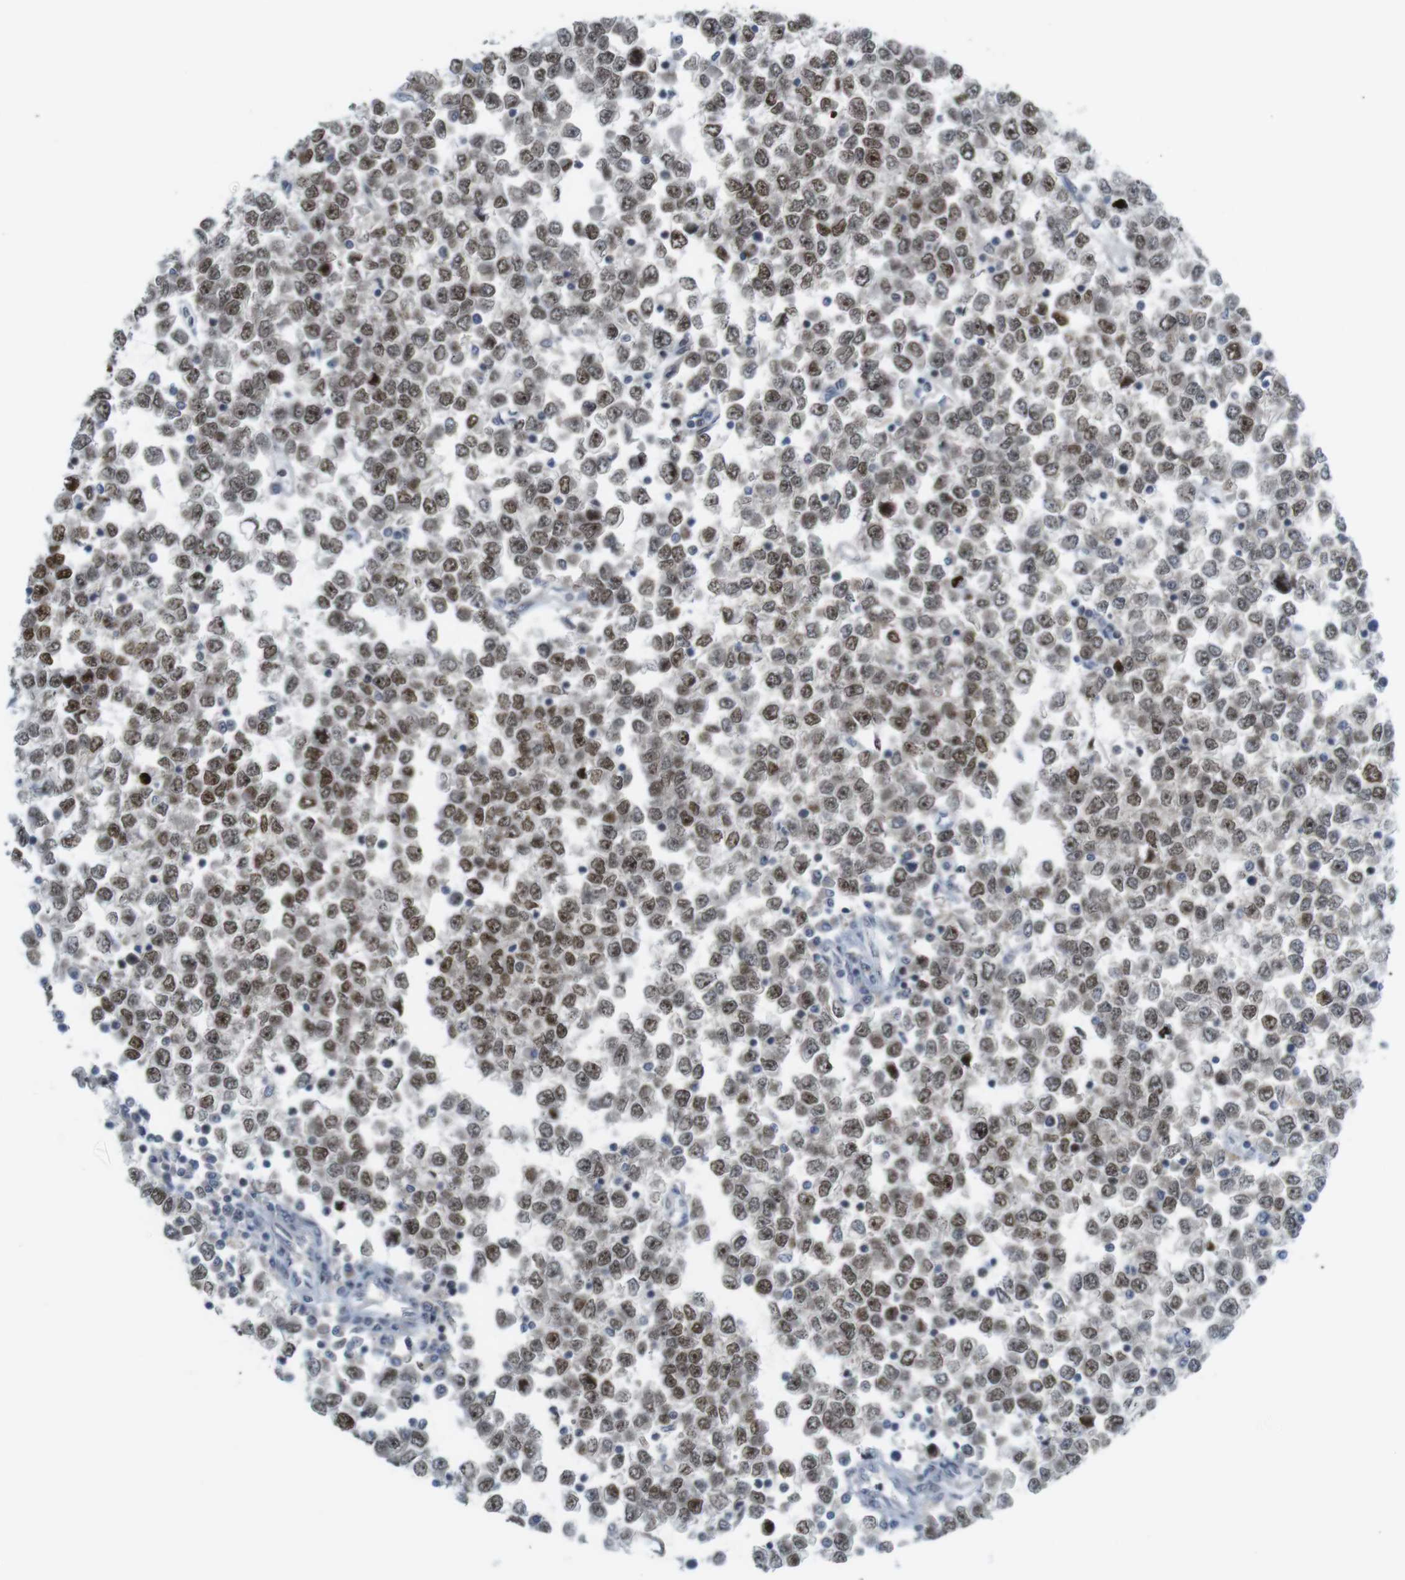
{"staining": {"intensity": "moderate", "quantity": ">75%", "location": "nuclear"}, "tissue": "testis cancer", "cell_type": "Tumor cells", "image_type": "cancer", "snomed": [{"axis": "morphology", "description": "Seminoma, NOS"}, {"axis": "topography", "description": "Testis"}], "caption": "Human testis cancer (seminoma) stained for a protein (brown) shows moderate nuclear positive staining in about >75% of tumor cells.", "gene": "RCC1", "patient": {"sex": "male", "age": 65}}